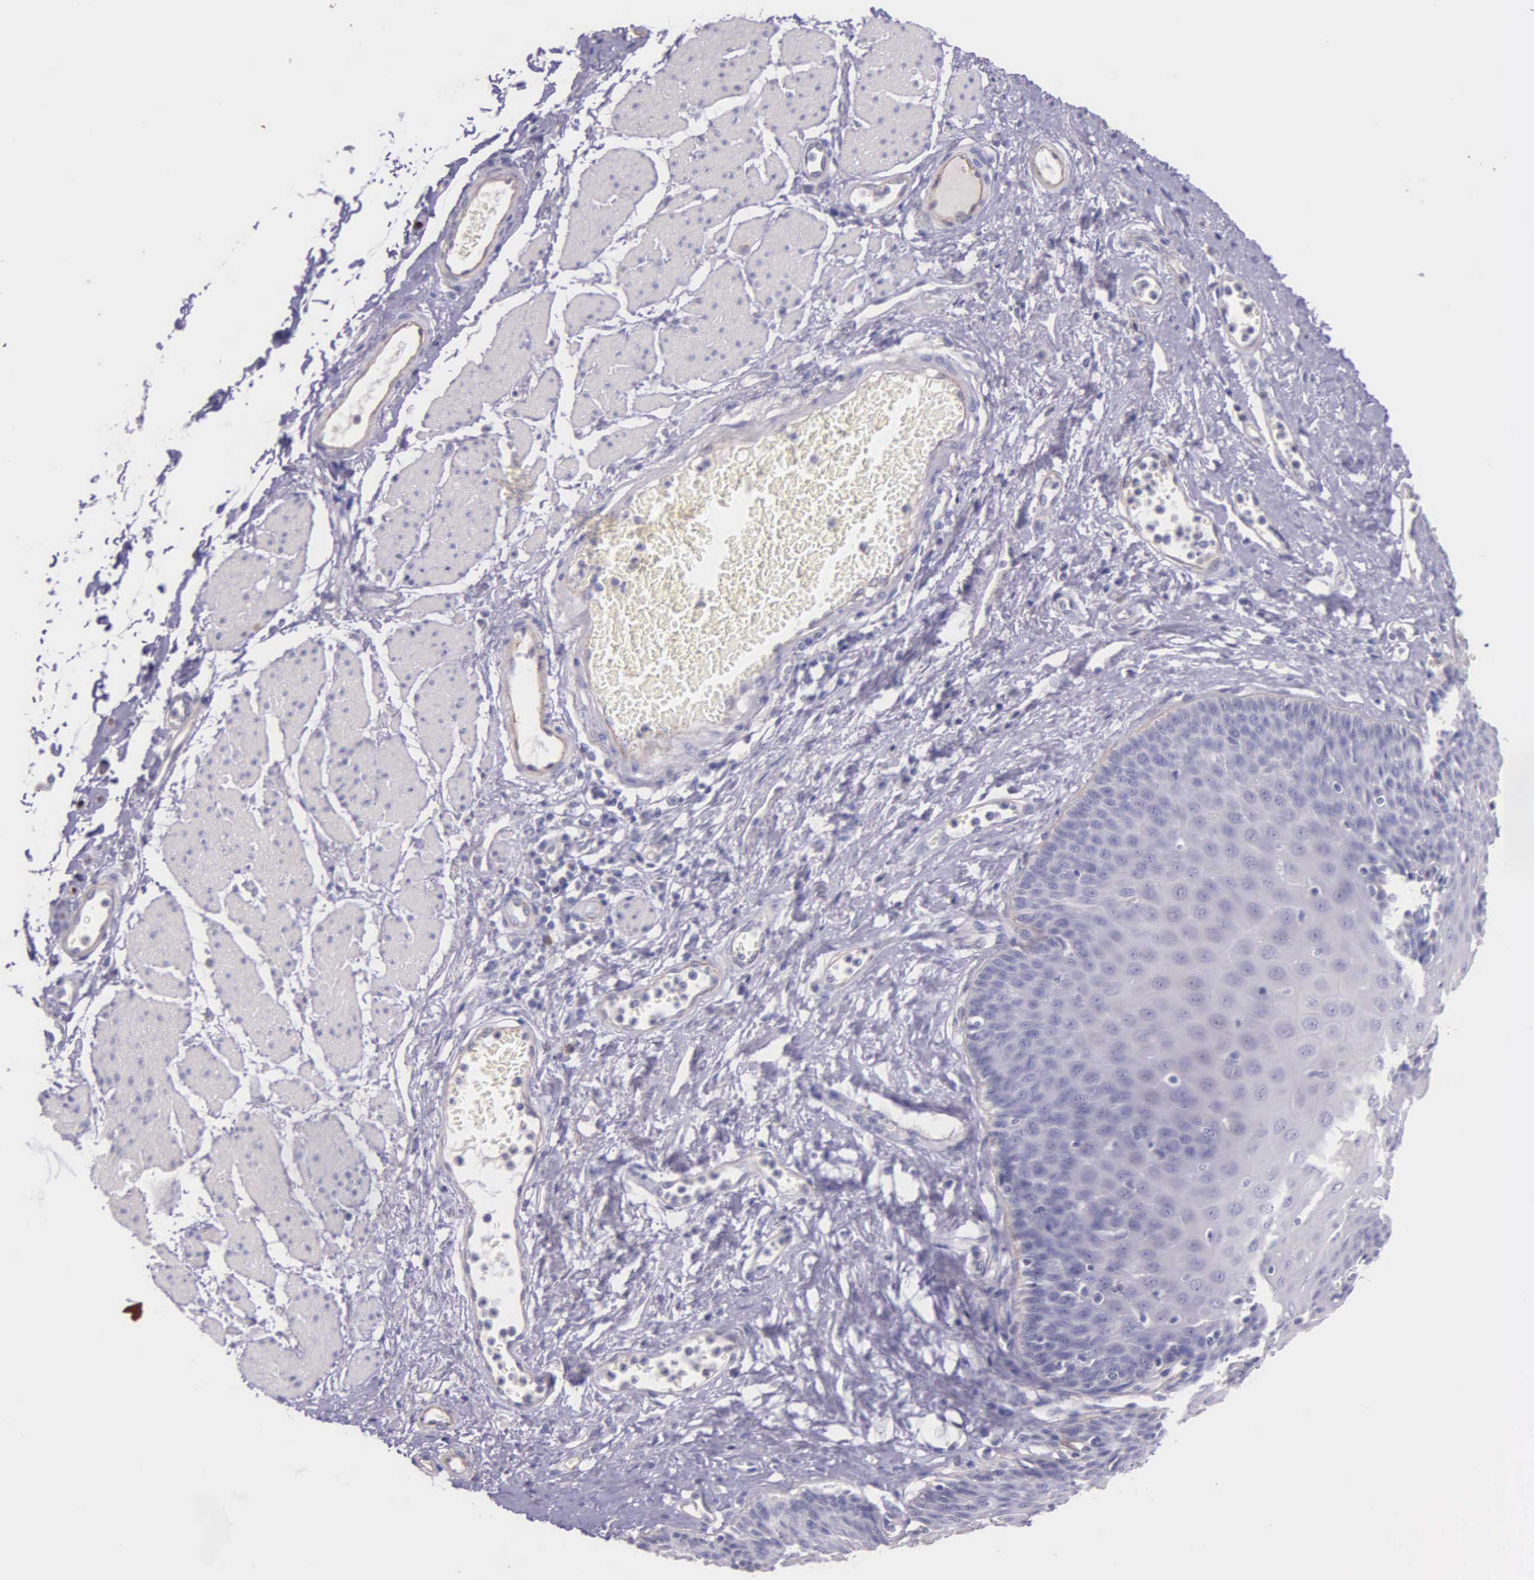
{"staining": {"intensity": "negative", "quantity": "none", "location": "none"}, "tissue": "esophagus", "cell_type": "Squamous epithelial cells", "image_type": "normal", "snomed": [{"axis": "morphology", "description": "Normal tissue, NOS"}, {"axis": "topography", "description": "Esophagus"}], "caption": "IHC micrograph of unremarkable esophagus stained for a protein (brown), which displays no positivity in squamous epithelial cells.", "gene": "THSD7A", "patient": {"sex": "male", "age": 65}}